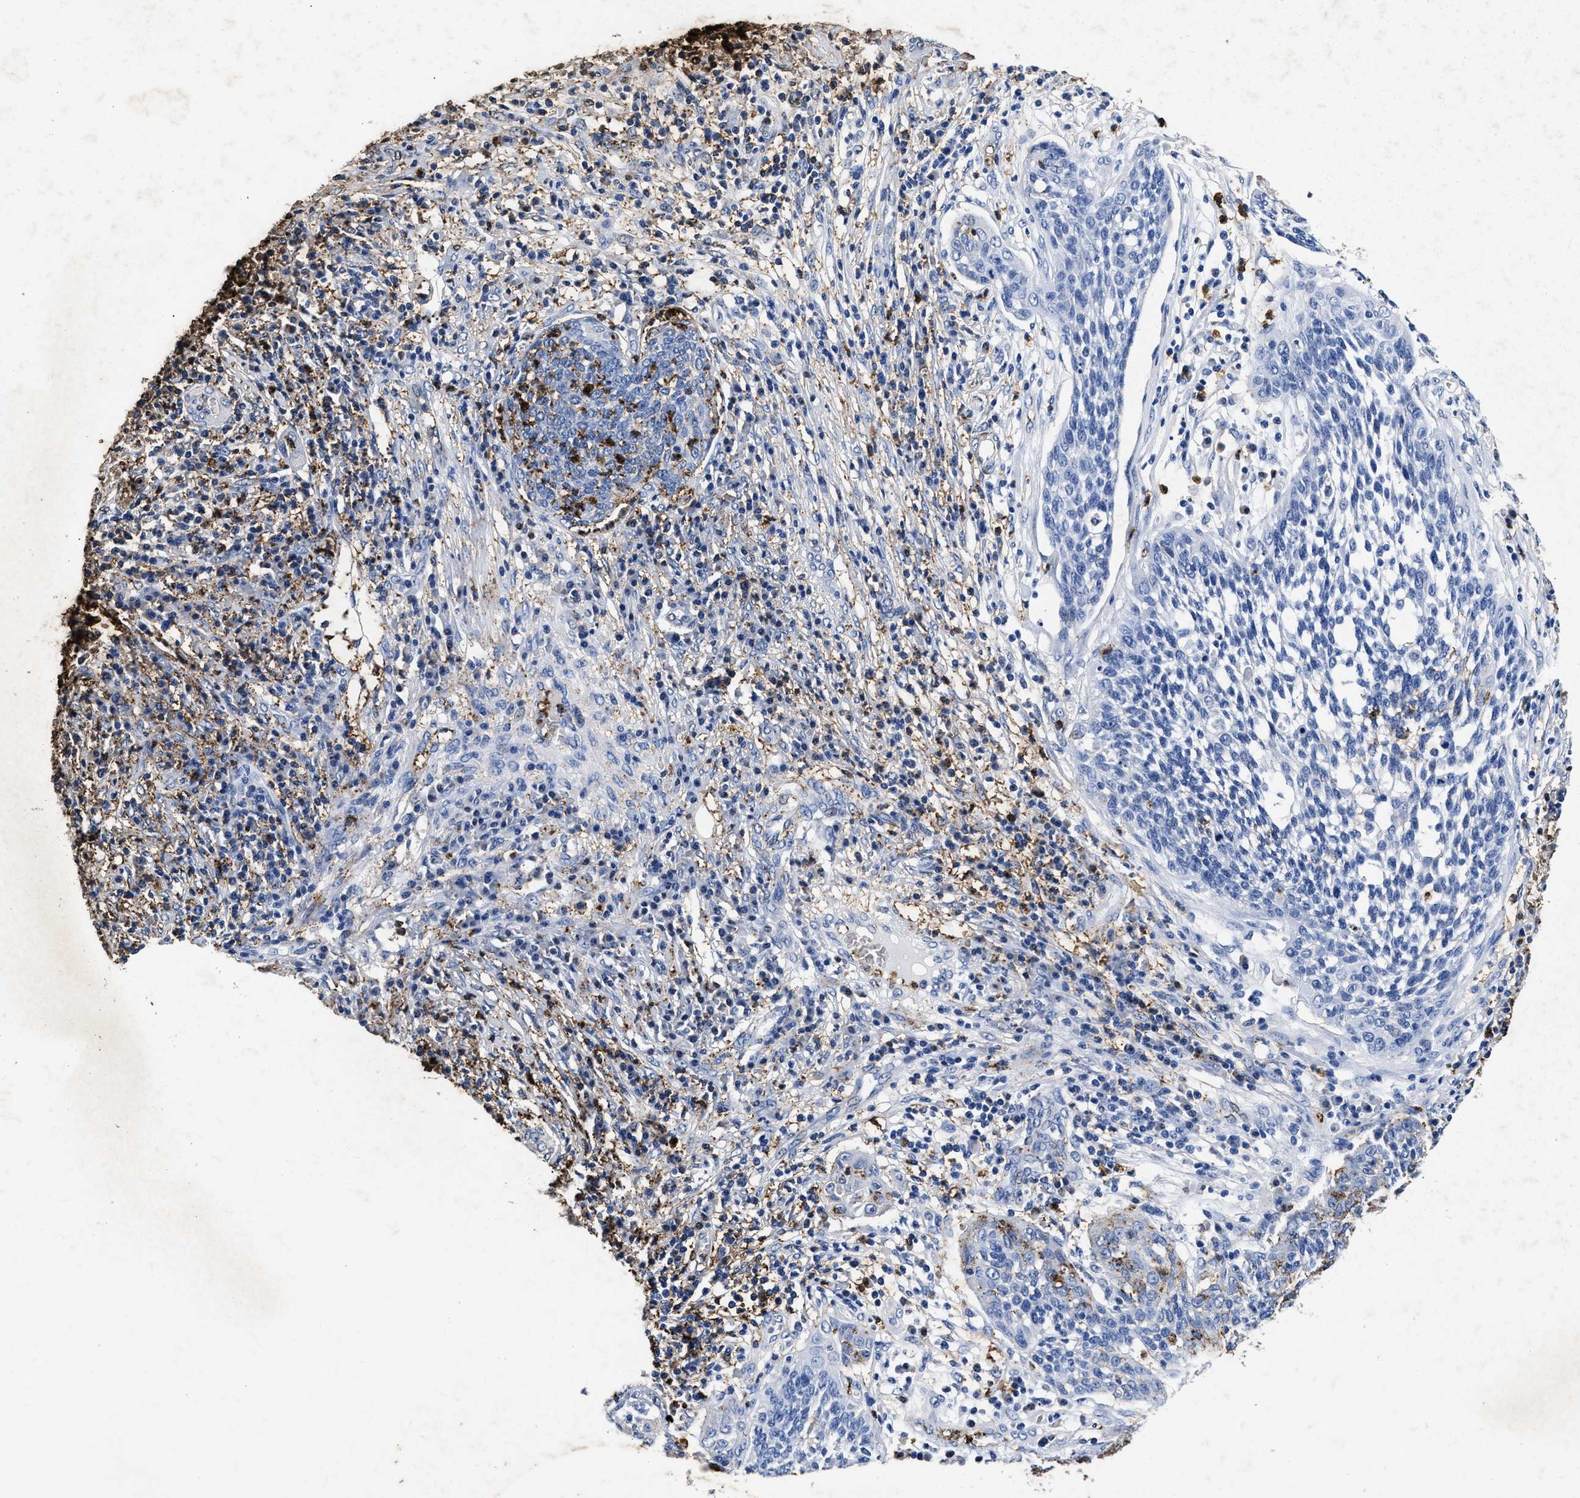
{"staining": {"intensity": "negative", "quantity": "none", "location": "none"}, "tissue": "cervical cancer", "cell_type": "Tumor cells", "image_type": "cancer", "snomed": [{"axis": "morphology", "description": "Squamous cell carcinoma, NOS"}, {"axis": "topography", "description": "Cervix"}], "caption": "An IHC photomicrograph of cervical squamous cell carcinoma is shown. There is no staining in tumor cells of cervical squamous cell carcinoma. (DAB (3,3'-diaminobenzidine) immunohistochemistry visualized using brightfield microscopy, high magnification).", "gene": "LTB4R2", "patient": {"sex": "female", "age": 34}}